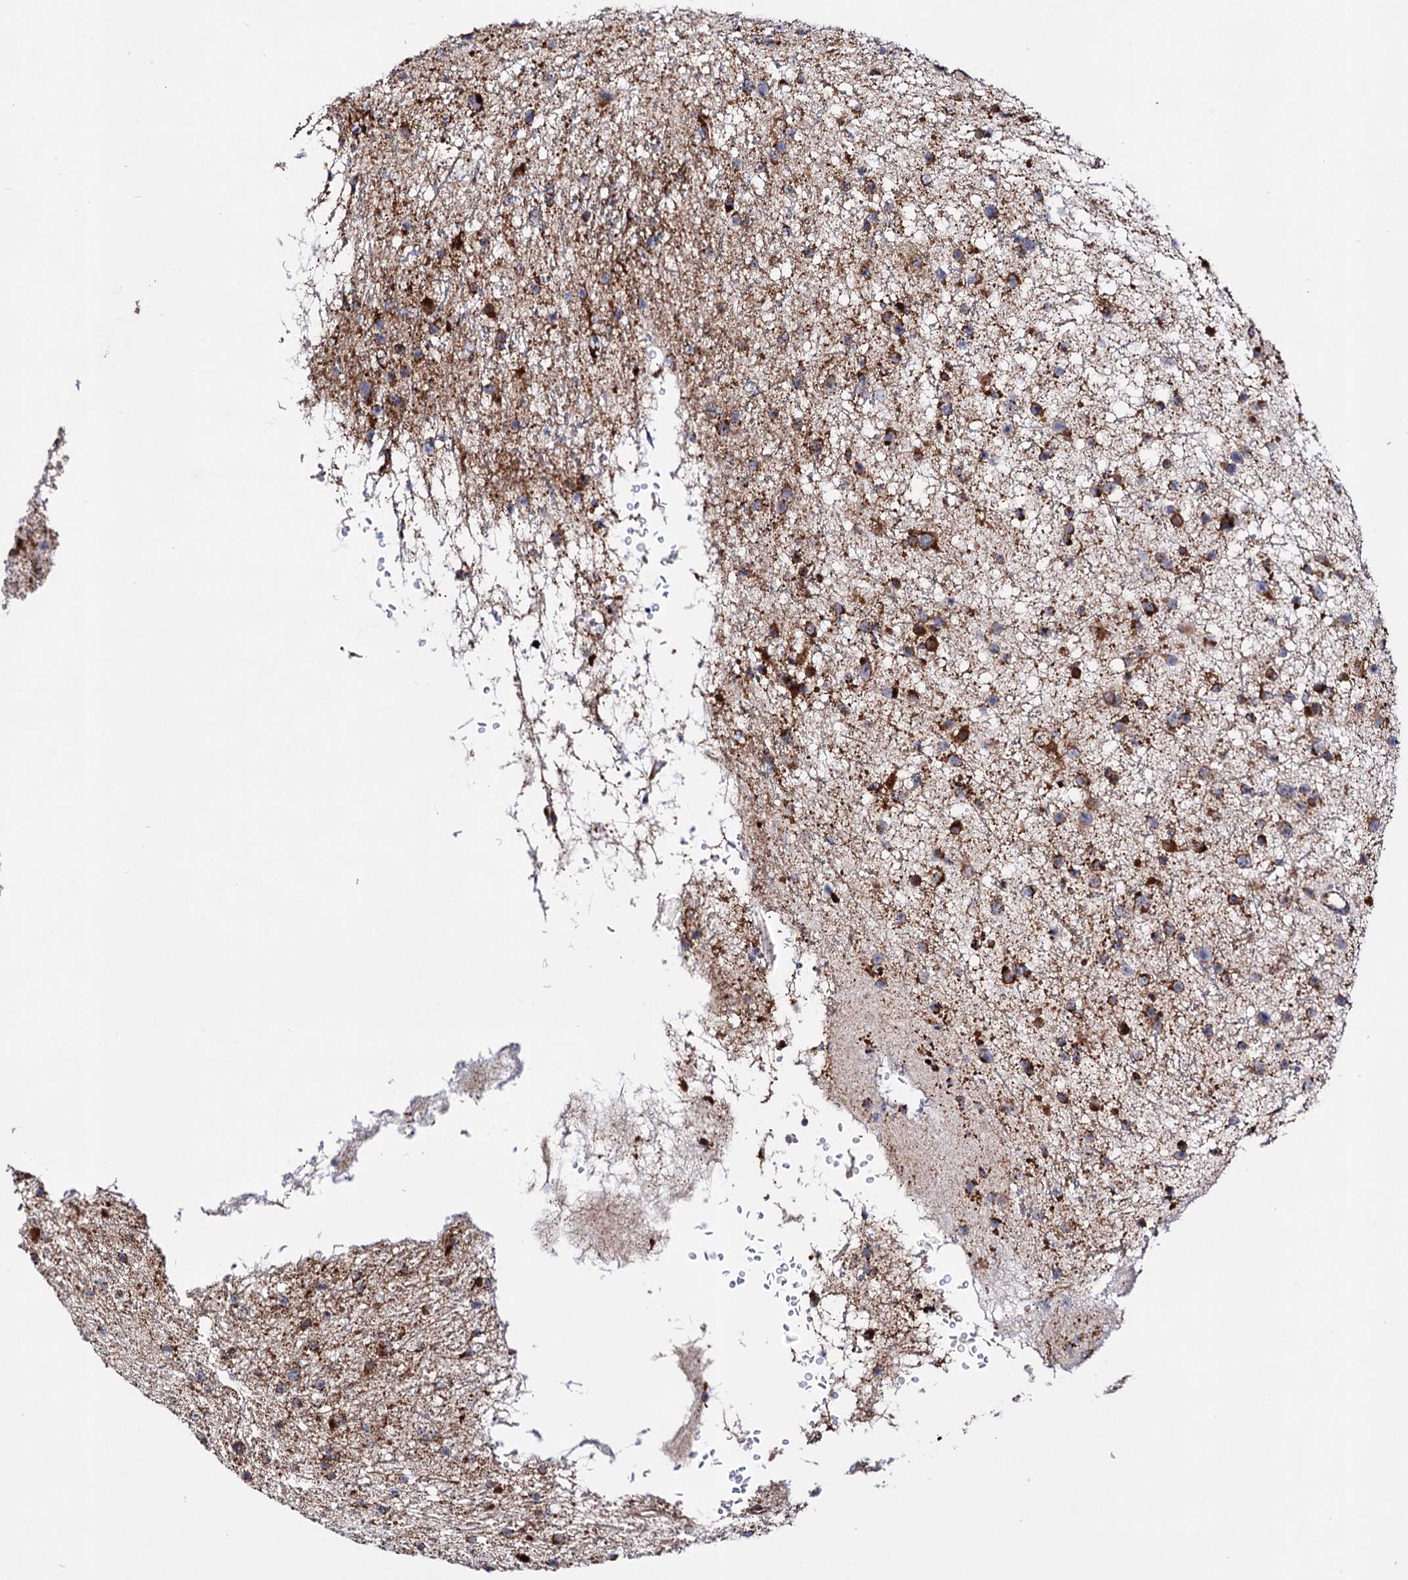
{"staining": {"intensity": "moderate", "quantity": ">75%", "location": "cytoplasmic/membranous"}, "tissue": "glioma", "cell_type": "Tumor cells", "image_type": "cancer", "snomed": [{"axis": "morphology", "description": "Glioma, malignant, Low grade"}, {"axis": "topography", "description": "Cerebral cortex"}], "caption": "Glioma stained with a brown dye exhibits moderate cytoplasmic/membranous positive expression in about >75% of tumor cells.", "gene": "ACAD9", "patient": {"sex": "female", "age": 39}}